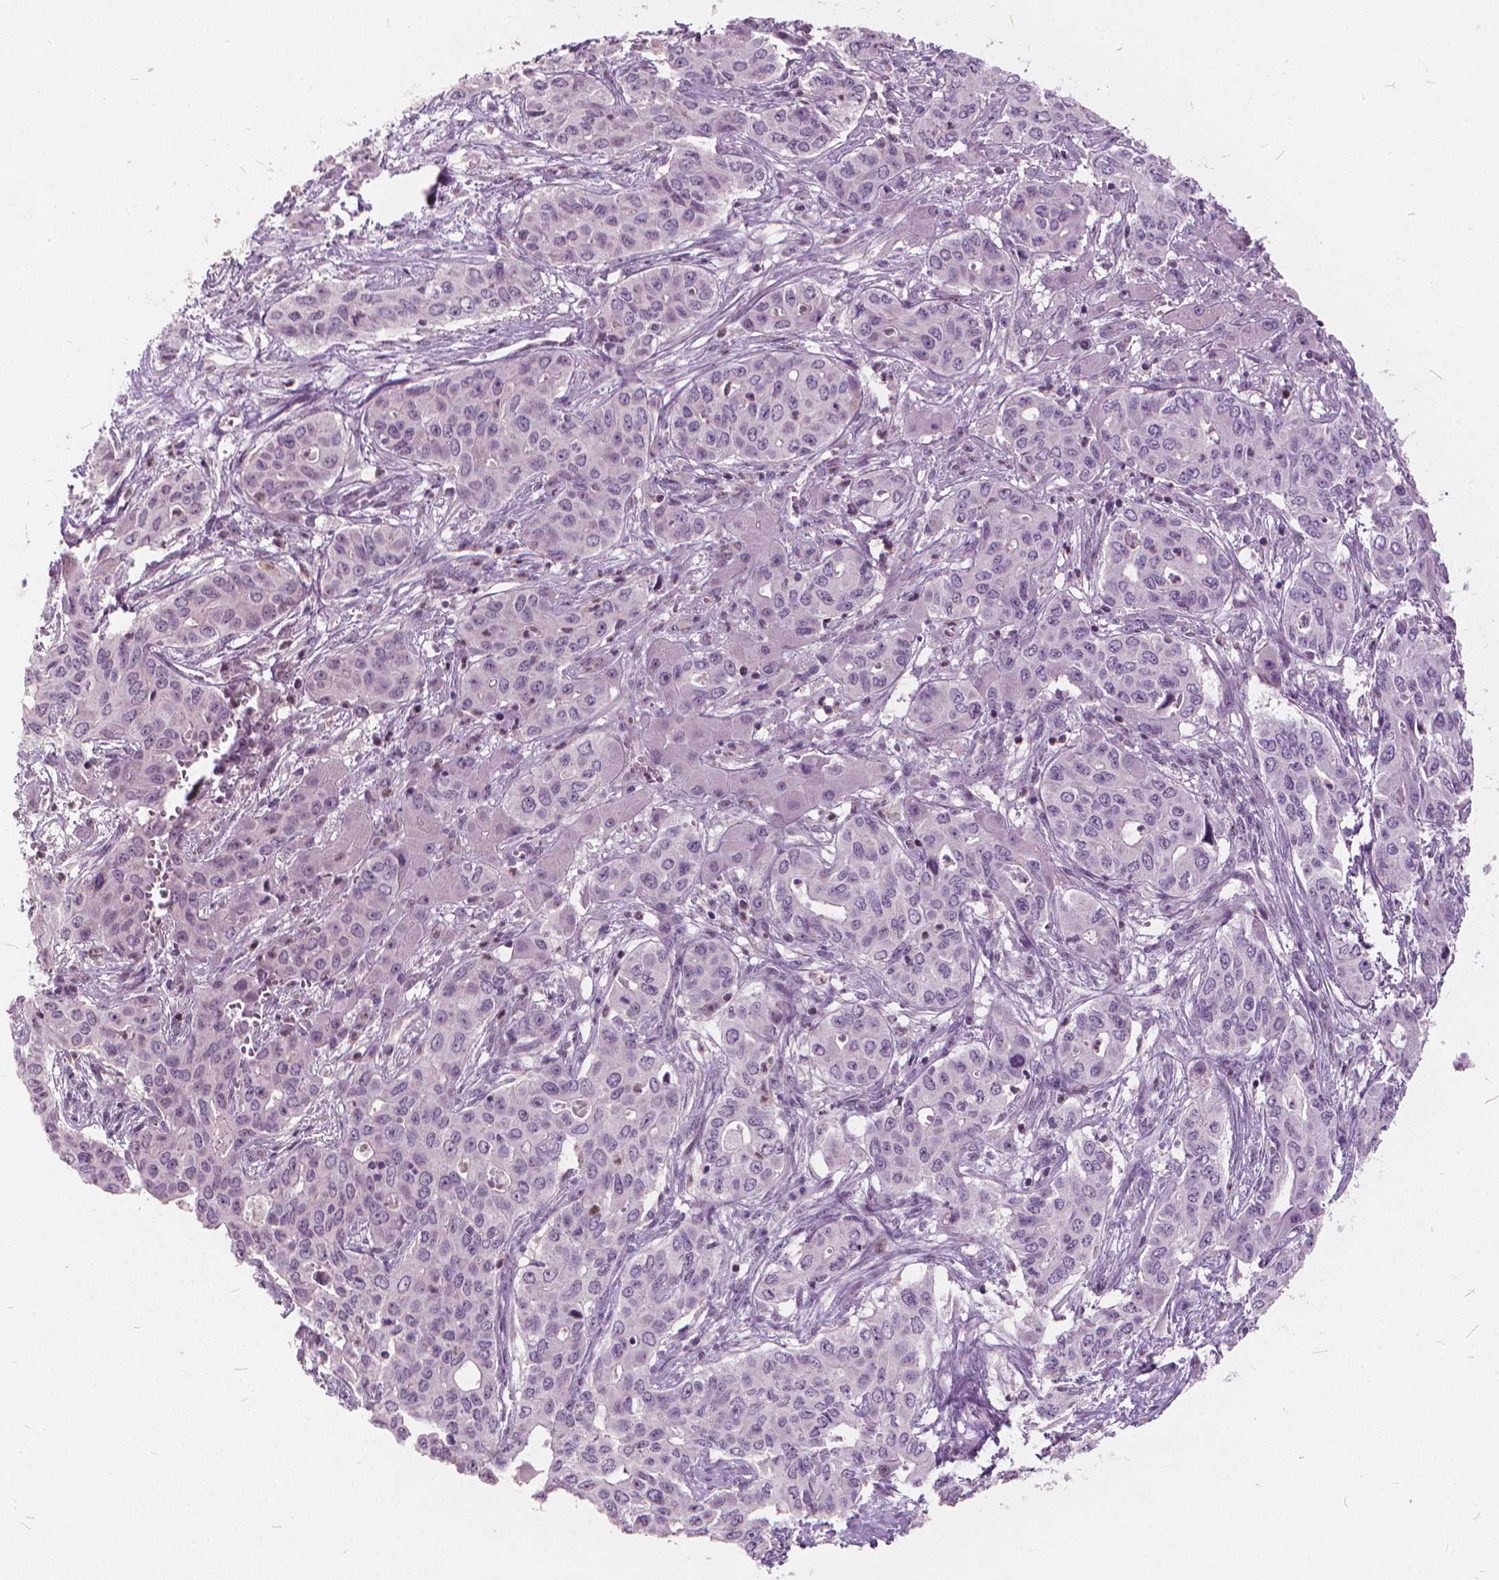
{"staining": {"intensity": "negative", "quantity": "none", "location": "none"}, "tissue": "liver cancer", "cell_type": "Tumor cells", "image_type": "cancer", "snomed": [{"axis": "morphology", "description": "Cholangiocarcinoma"}, {"axis": "topography", "description": "Liver"}], "caption": "Protein analysis of liver cancer exhibits no significant expression in tumor cells.", "gene": "STAT5B", "patient": {"sex": "female", "age": 65}}